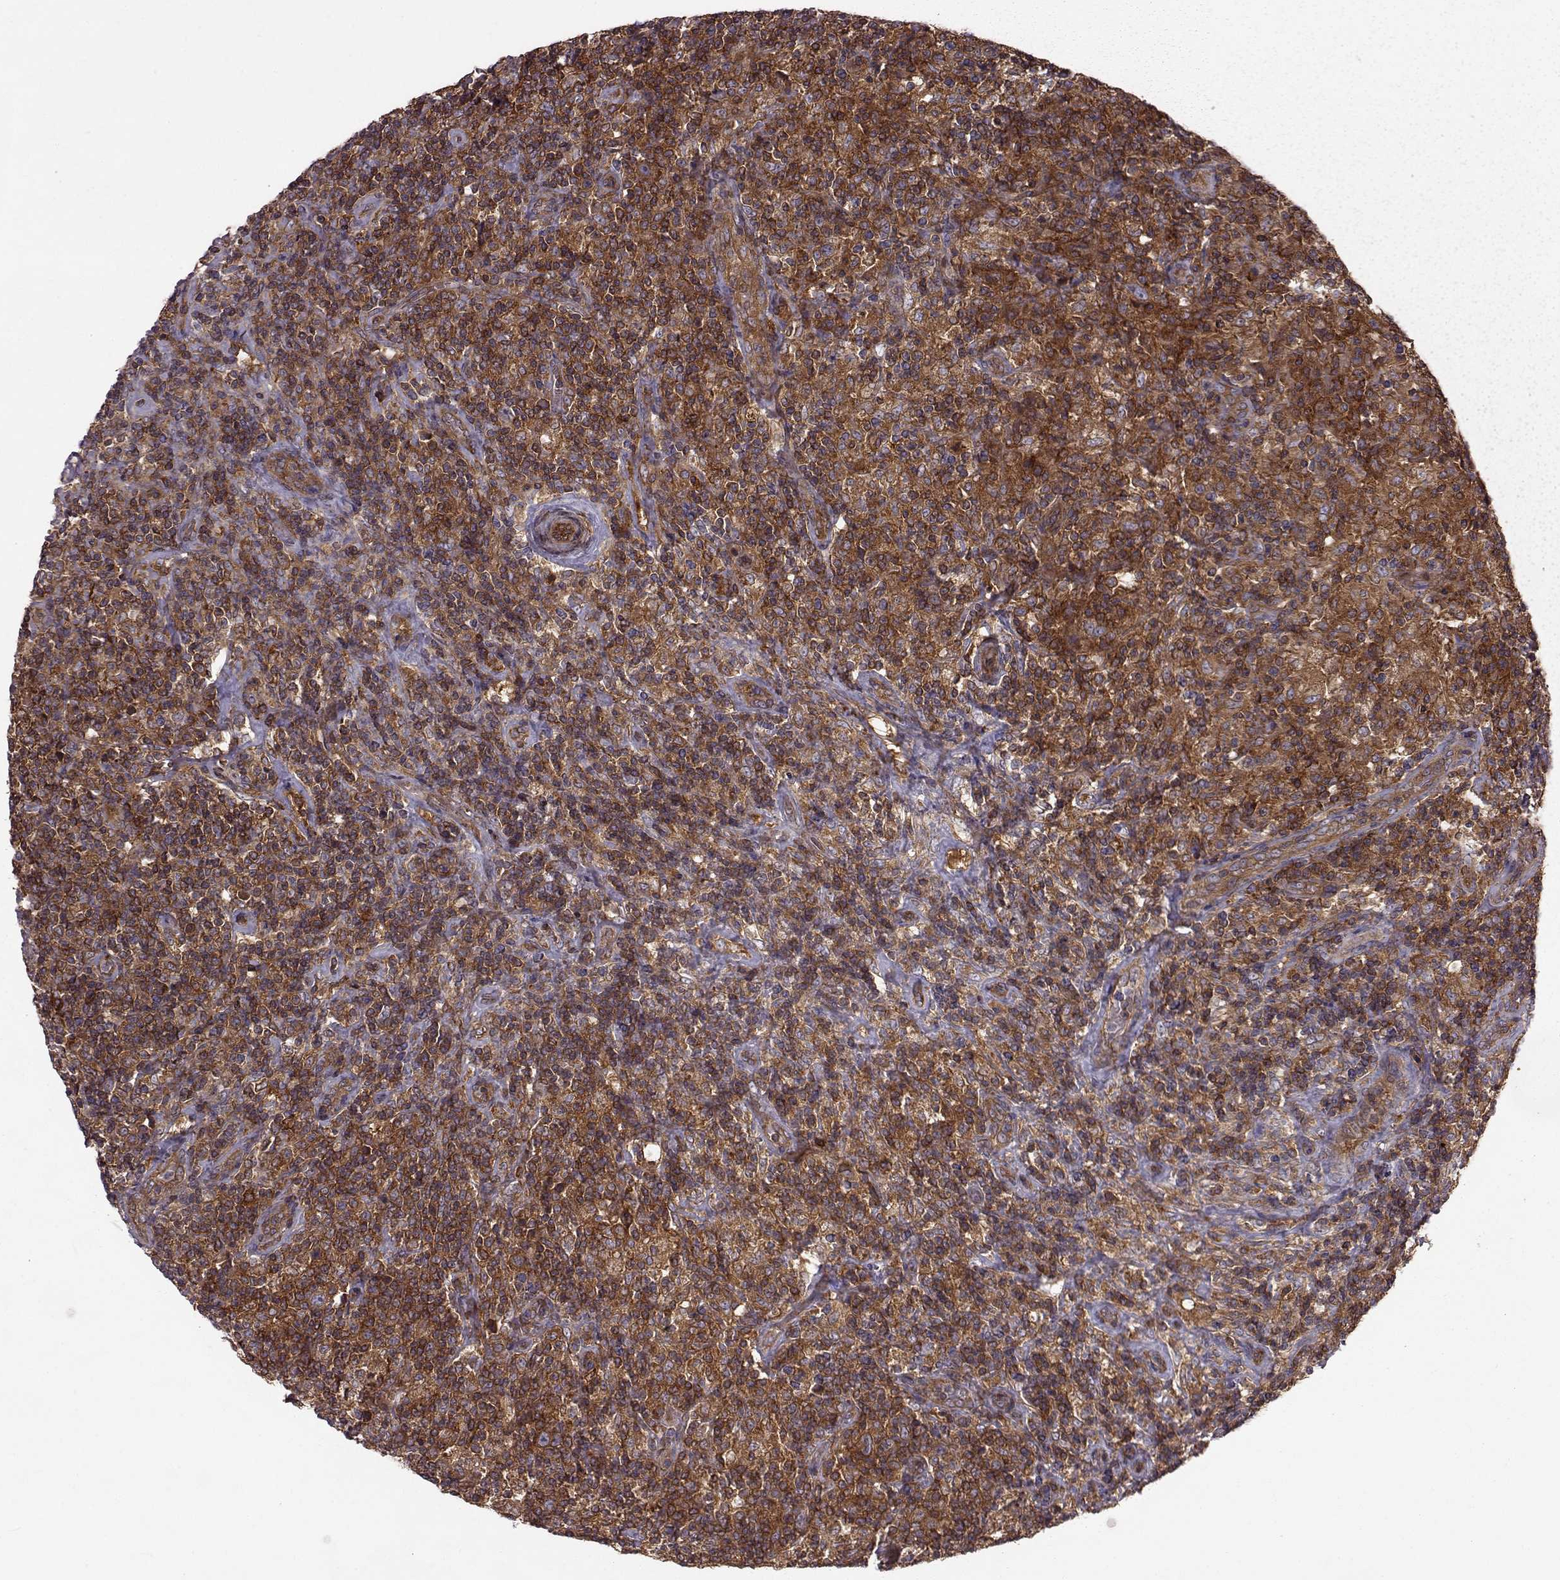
{"staining": {"intensity": "strong", "quantity": ">75%", "location": "cytoplasmic/membranous"}, "tissue": "lymphoma", "cell_type": "Tumor cells", "image_type": "cancer", "snomed": [{"axis": "morphology", "description": "Hodgkin's disease, NOS"}, {"axis": "topography", "description": "Lymph node"}], "caption": "There is high levels of strong cytoplasmic/membranous staining in tumor cells of lymphoma, as demonstrated by immunohistochemical staining (brown color).", "gene": "RABGAP1", "patient": {"sex": "male", "age": 70}}